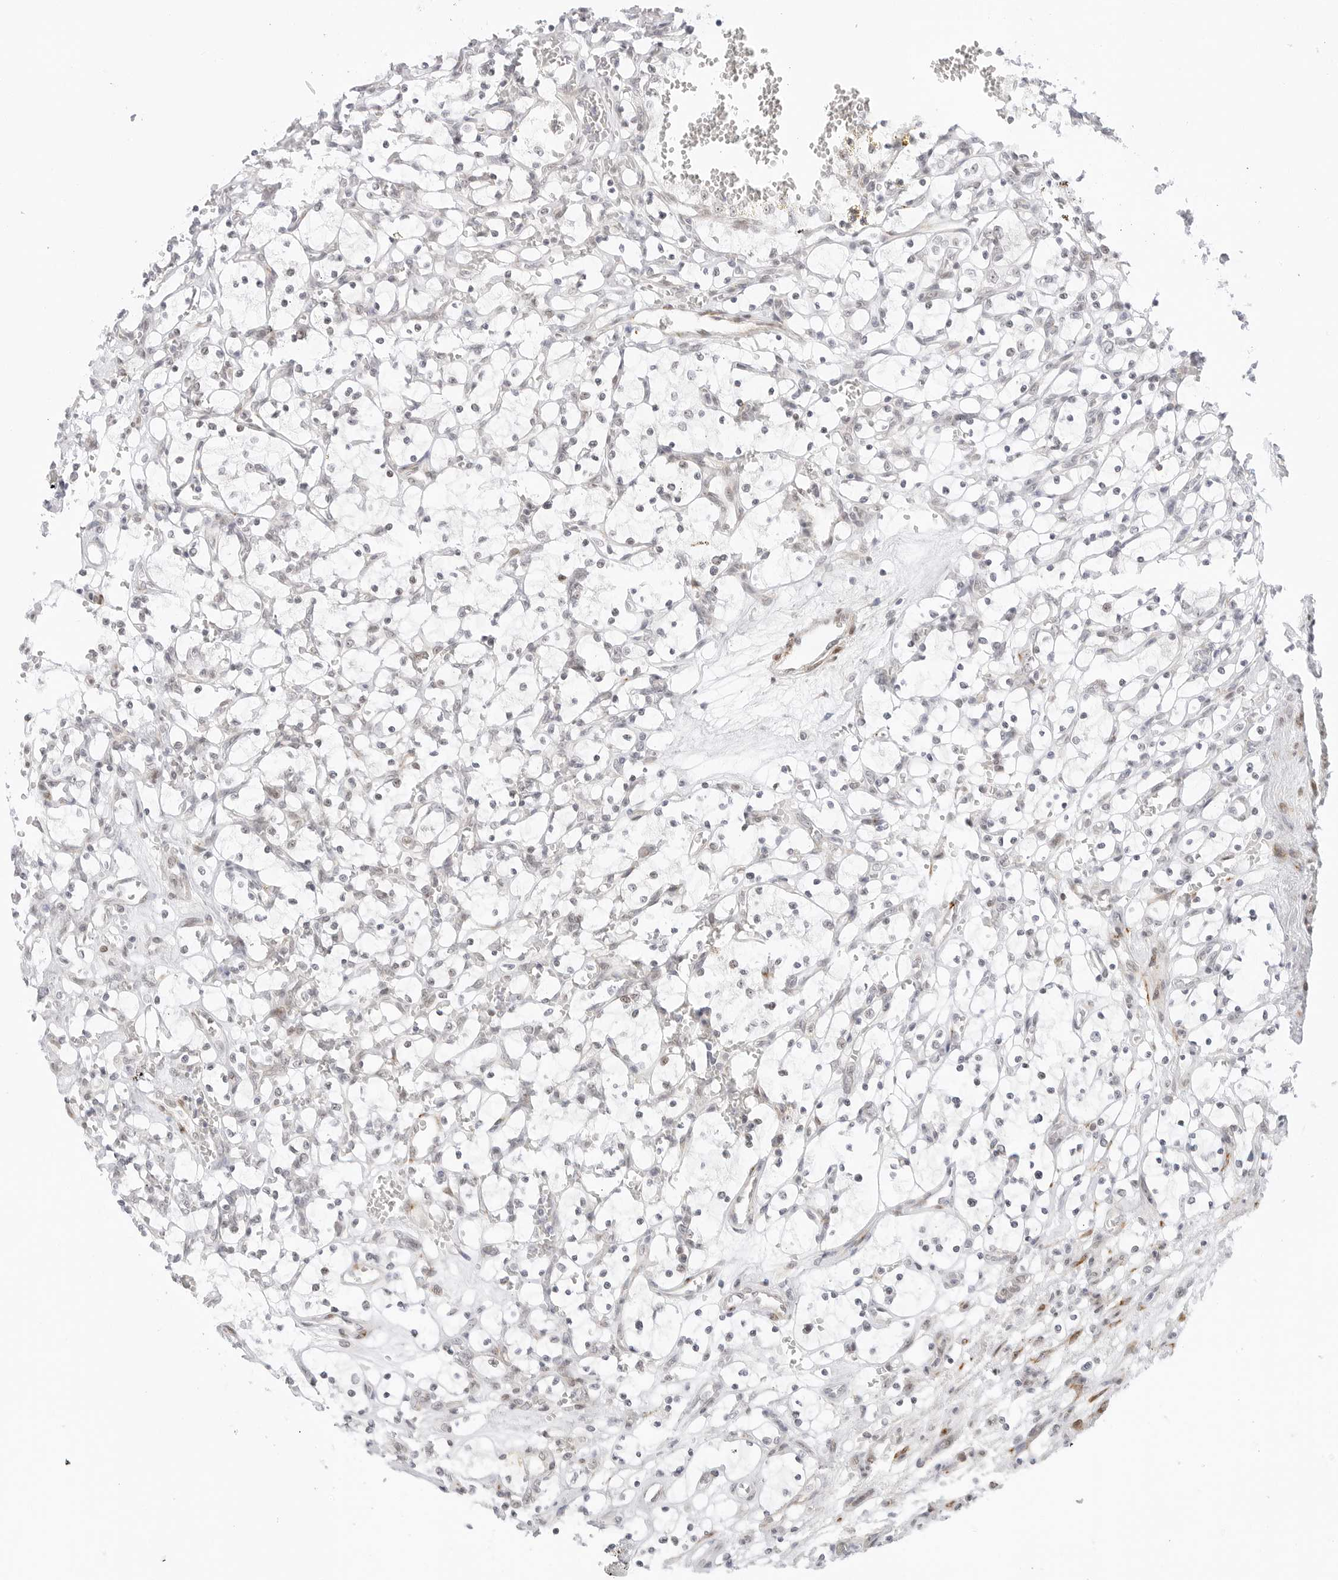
{"staining": {"intensity": "negative", "quantity": "none", "location": "none"}, "tissue": "renal cancer", "cell_type": "Tumor cells", "image_type": "cancer", "snomed": [{"axis": "morphology", "description": "Adenocarcinoma, NOS"}, {"axis": "topography", "description": "Kidney"}], "caption": "Image shows no protein staining in tumor cells of adenocarcinoma (renal) tissue. The staining was performed using DAB to visualize the protein expression in brown, while the nuclei were stained in blue with hematoxylin (Magnification: 20x).", "gene": "HIPK3", "patient": {"sex": "female", "age": 69}}